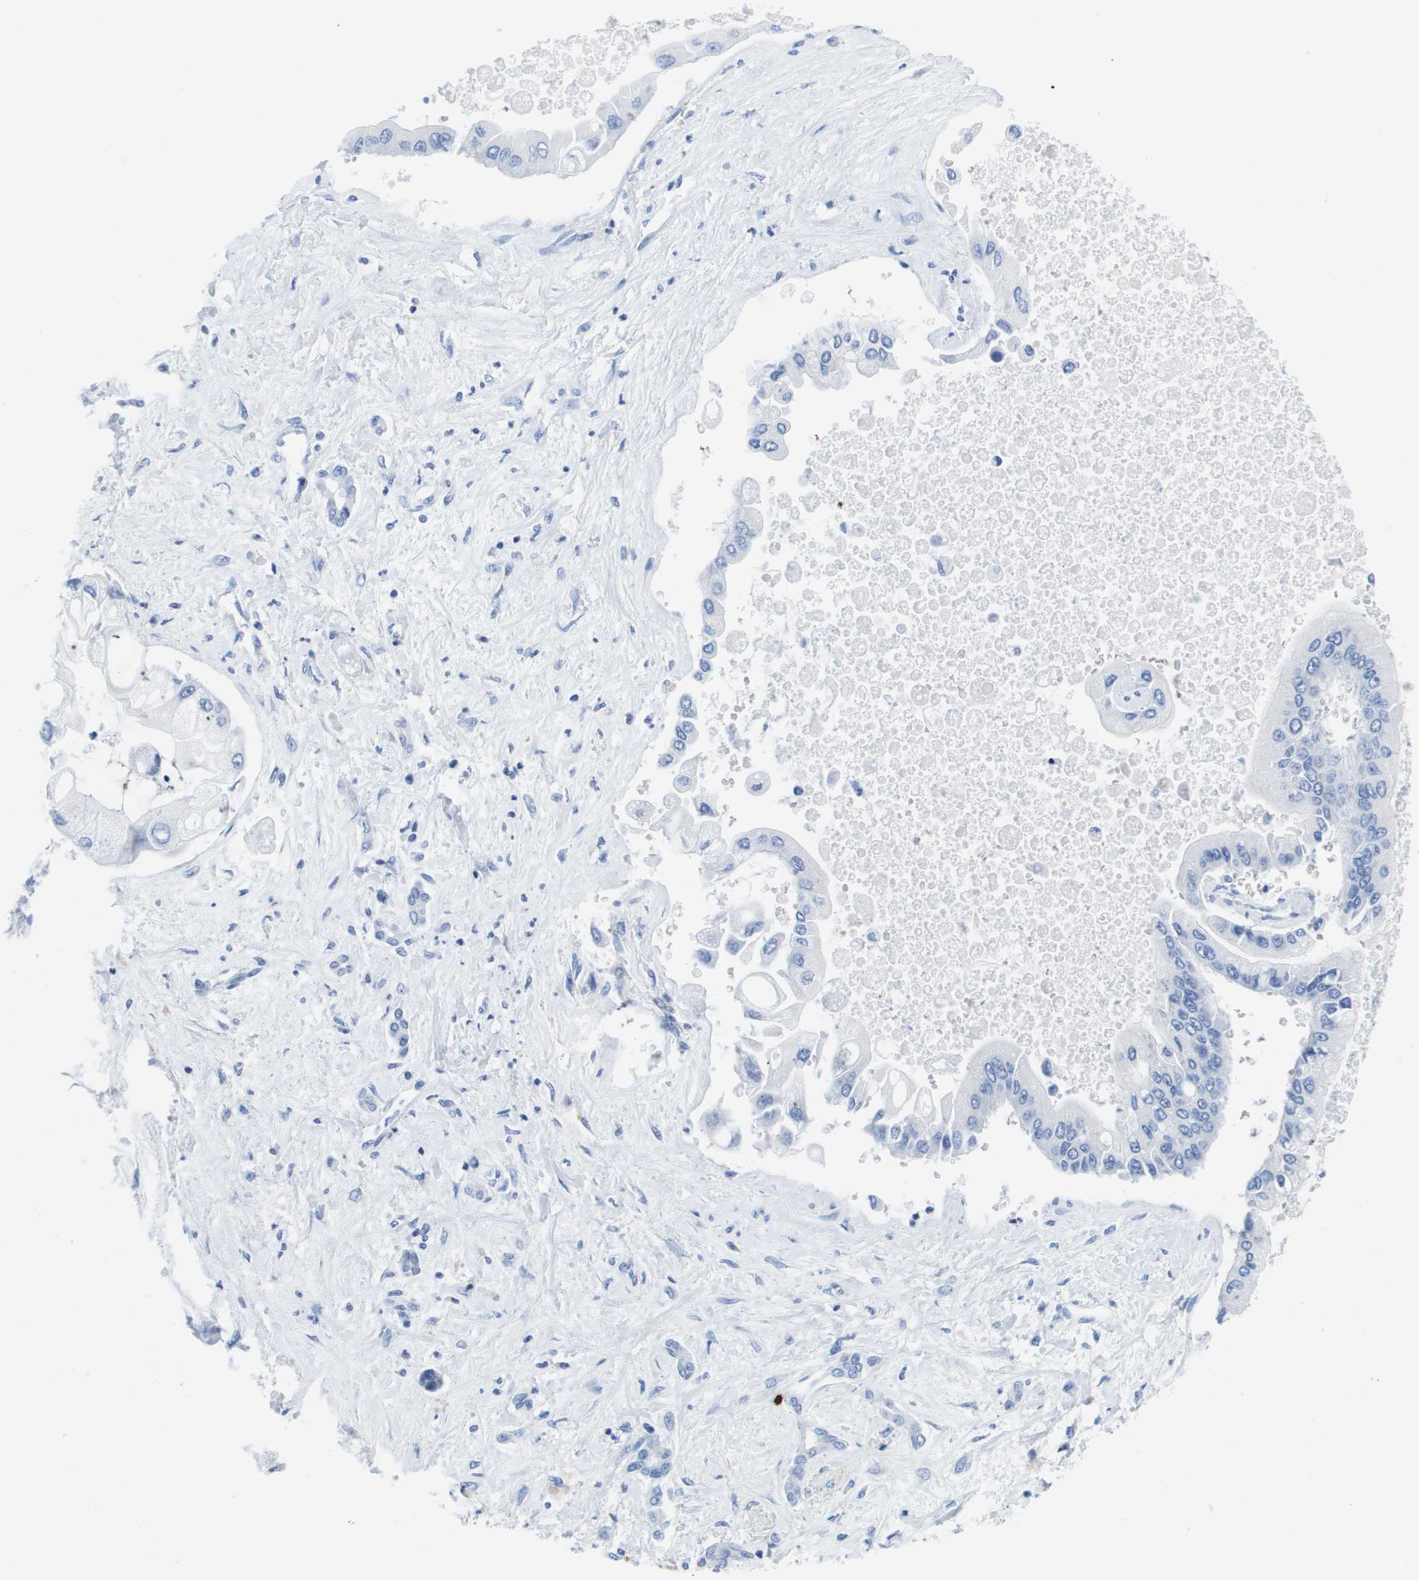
{"staining": {"intensity": "negative", "quantity": "none", "location": "none"}, "tissue": "liver cancer", "cell_type": "Tumor cells", "image_type": "cancer", "snomed": [{"axis": "morphology", "description": "Cholangiocarcinoma"}, {"axis": "topography", "description": "Liver"}], "caption": "Liver cancer stained for a protein using immunohistochemistry (IHC) demonstrates no positivity tumor cells.", "gene": "MS4A1", "patient": {"sex": "male", "age": 50}}